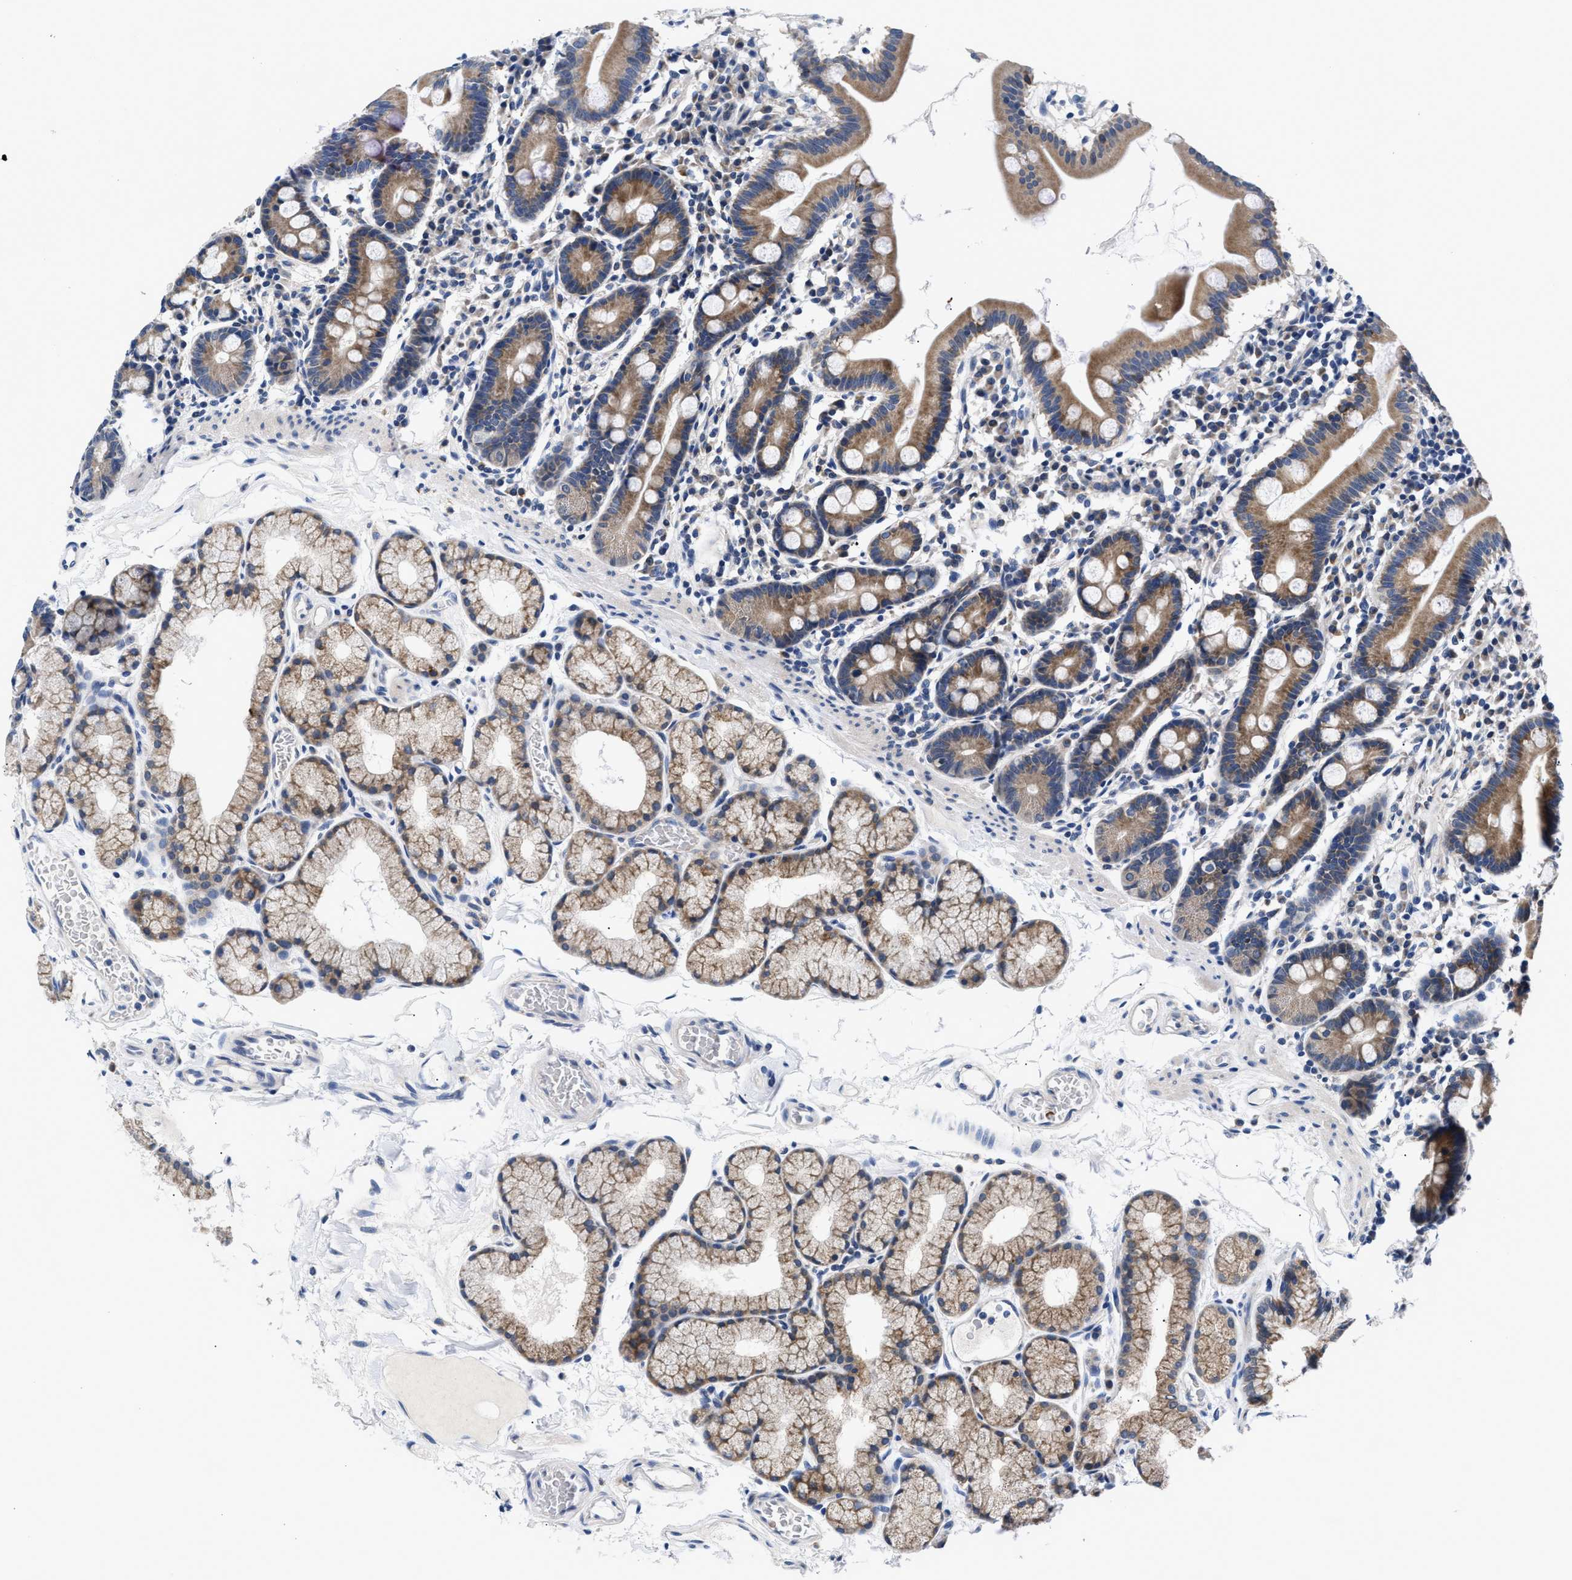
{"staining": {"intensity": "moderate", "quantity": ">75%", "location": "cytoplasmic/membranous"}, "tissue": "duodenum", "cell_type": "Glandular cells", "image_type": "normal", "snomed": [{"axis": "morphology", "description": "Normal tissue, NOS"}, {"axis": "topography", "description": "Duodenum"}], "caption": "Approximately >75% of glandular cells in unremarkable human duodenum display moderate cytoplasmic/membranous protein expression as visualized by brown immunohistochemical staining.", "gene": "RINT1", "patient": {"sex": "male", "age": 50}}